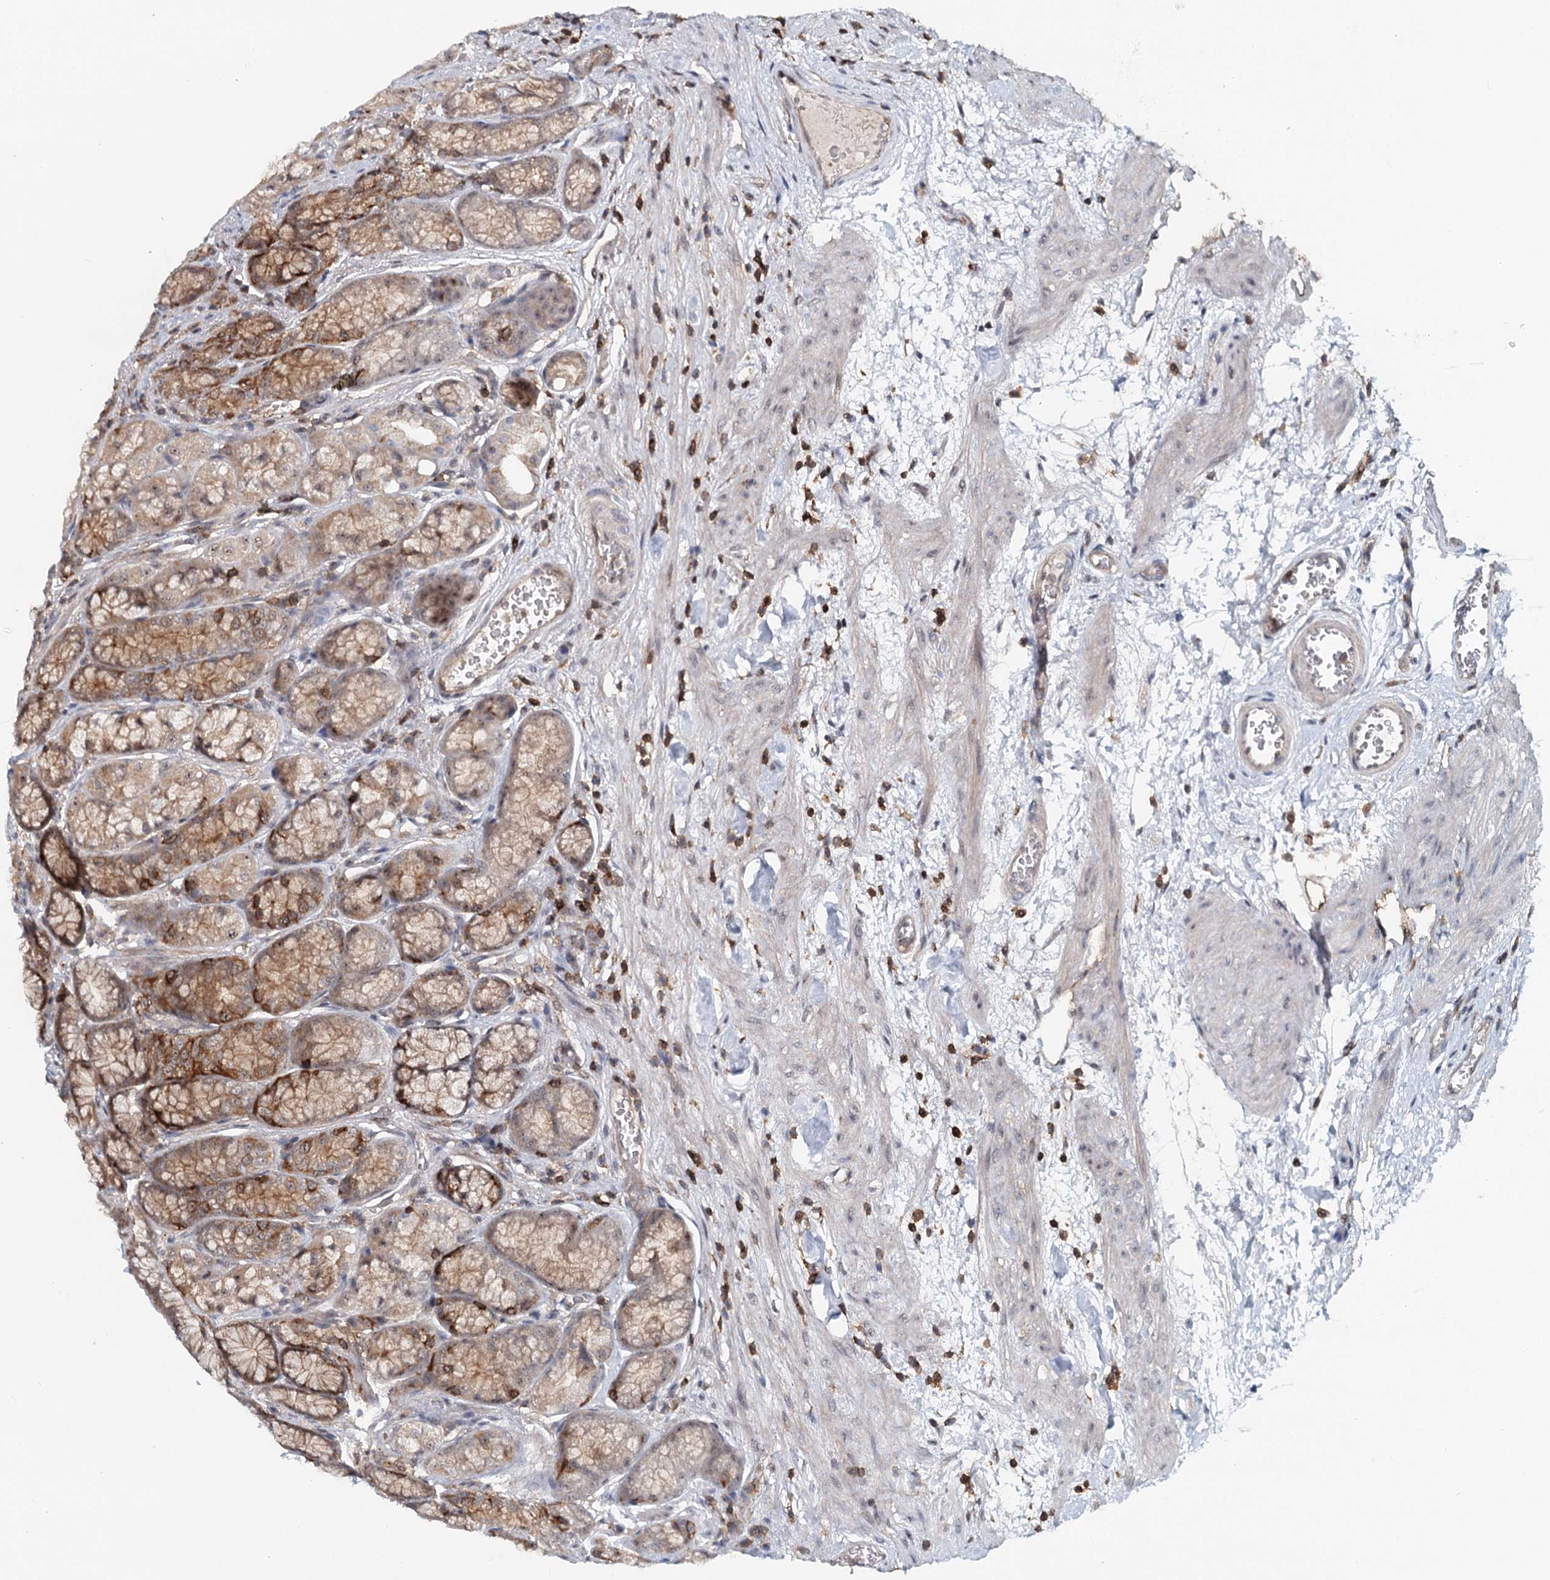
{"staining": {"intensity": "moderate", "quantity": "<25%", "location": "cytoplasmic/membranous,nuclear"}, "tissue": "stomach", "cell_type": "Glandular cells", "image_type": "normal", "snomed": [{"axis": "morphology", "description": "Normal tissue, NOS"}, {"axis": "morphology", "description": "Adenocarcinoma, NOS"}, {"axis": "morphology", "description": "Adenocarcinoma, High grade"}, {"axis": "topography", "description": "Stomach, upper"}, {"axis": "topography", "description": "Stomach"}], "caption": "DAB immunohistochemical staining of benign stomach demonstrates moderate cytoplasmic/membranous,nuclear protein staining in about <25% of glandular cells.", "gene": "CDC42SE2", "patient": {"sex": "female", "age": 65}}